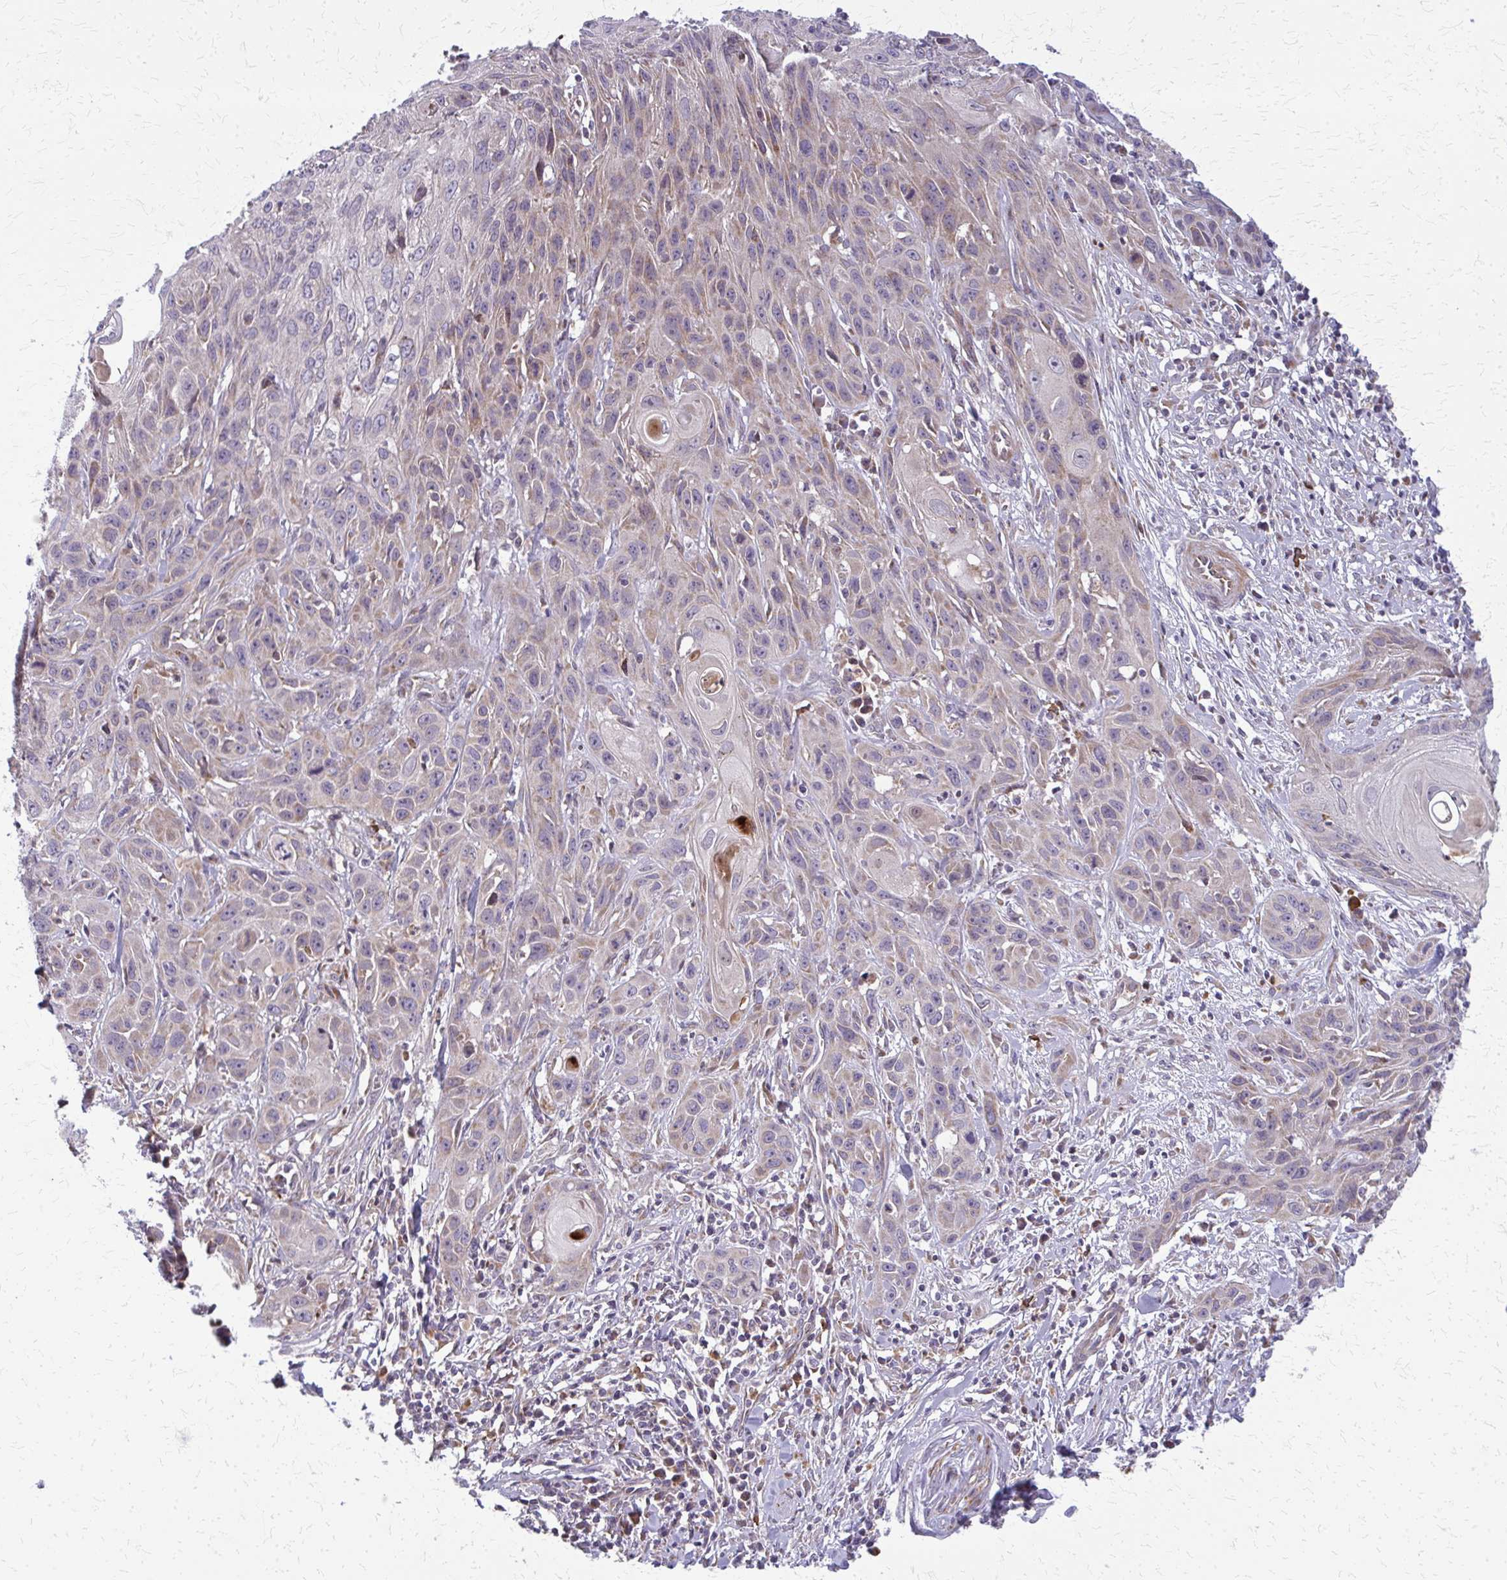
{"staining": {"intensity": "weak", "quantity": "<25%", "location": "cytoplasmic/membranous"}, "tissue": "skin cancer", "cell_type": "Tumor cells", "image_type": "cancer", "snomed": [{"axis": "morphology", "description": "Squamous cell carcinoma, NOS"}, {"axis": "topography", "description": "Skin"}, {"axis": "topography", "description": "Vulva"}], "caption": "Immunohistochemistry histopathology image of skin cancer stained for a protein (brown), which reveals no expression in tumor cells.", "gene": "MCCC1", "patient": {"sex": "female", "age": 83}}